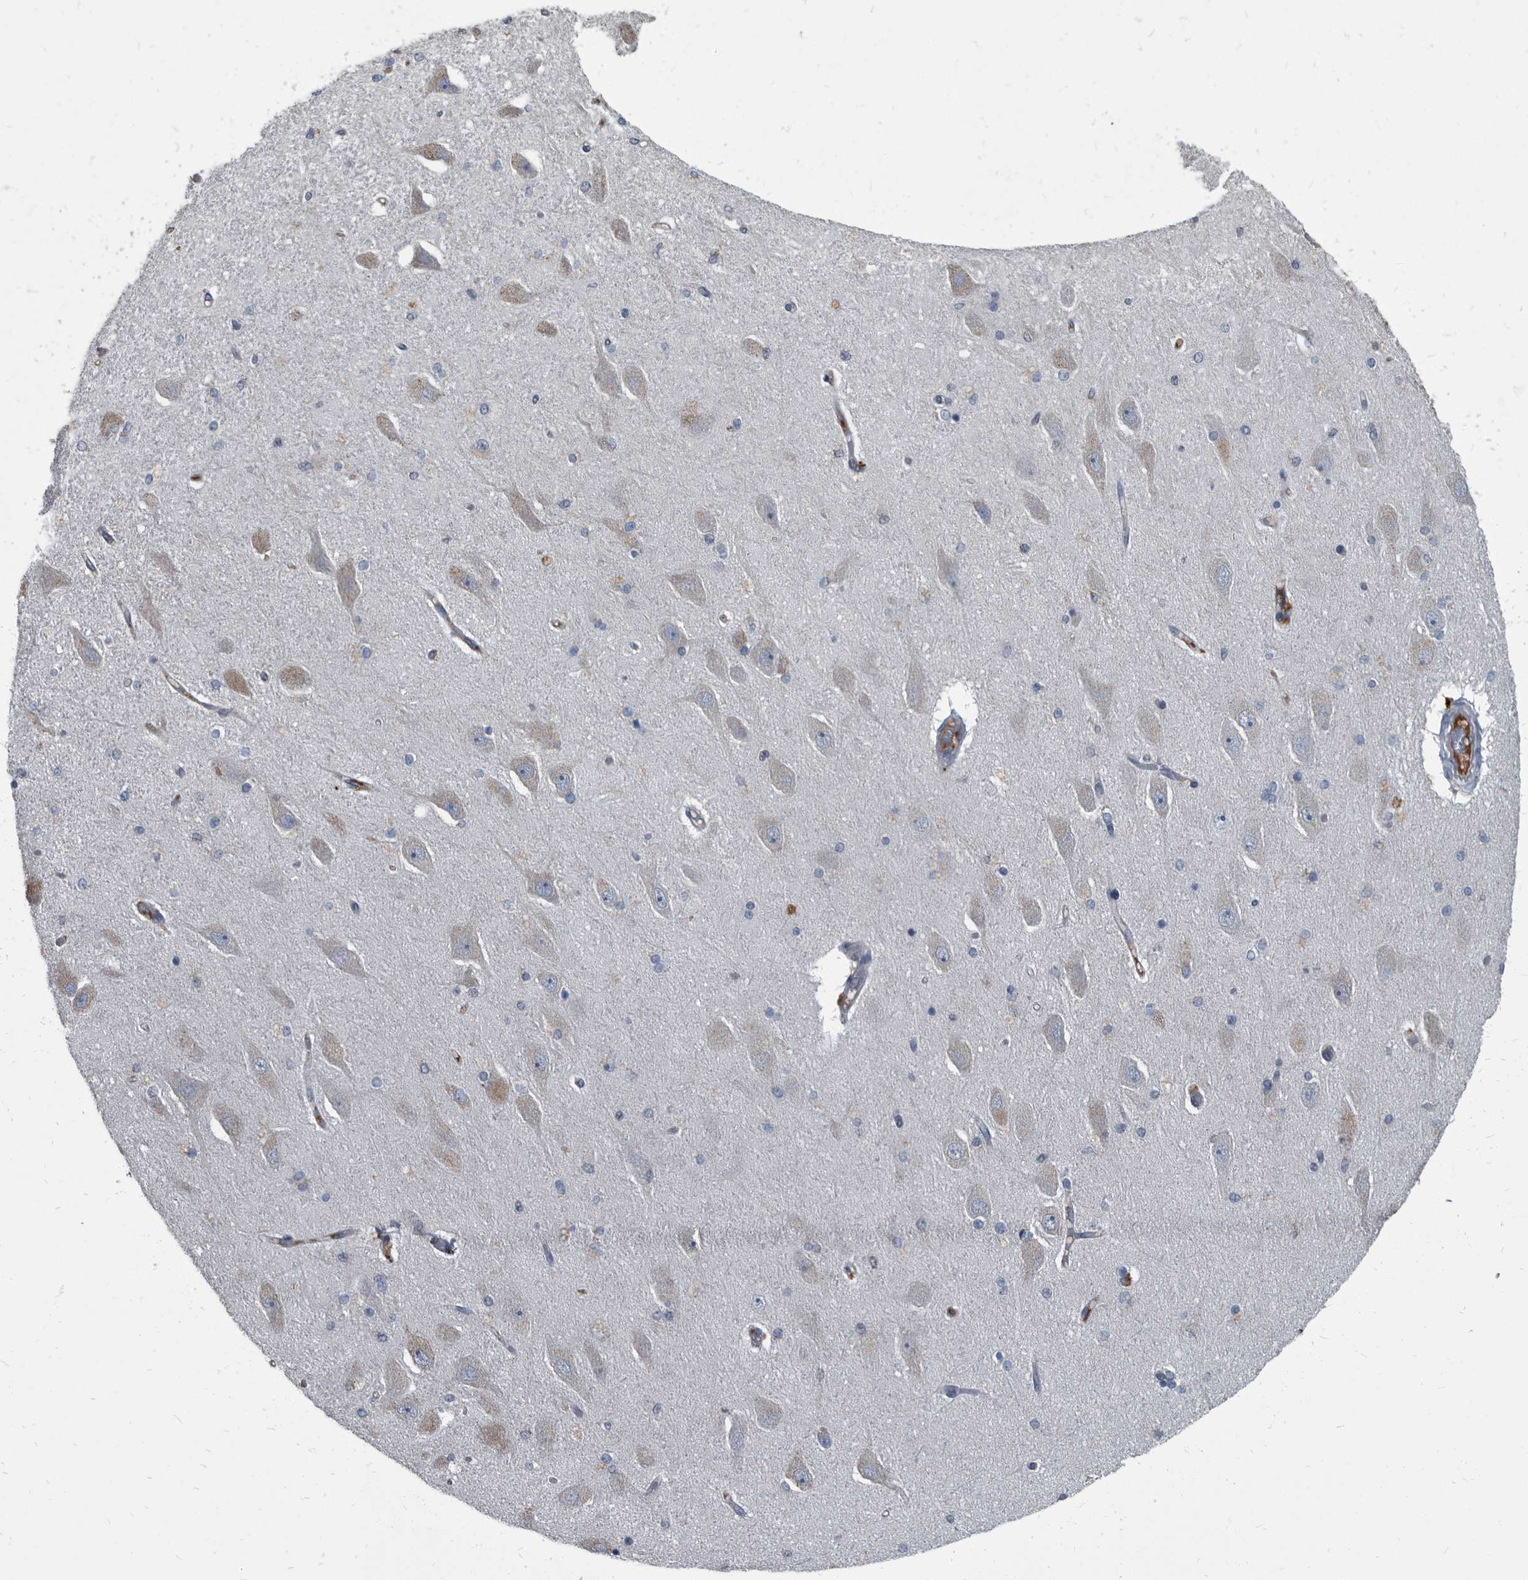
{"staining": {"intensity": "negative", "quantity": "none", "location": "none"}, "tissue": "hippocampus", "cell_type": "Glial cells", "image_type": "normal", "snomed": [{"axis": "morphology", "description": "Normal tissue, NOS"}, {"axis": "topography", "description": "Hippocampus"}], "caption": "A high-resolution photomicrograph shows immunohistochemistry staining of unremarkable hippocampus, which reveals no significant expression in glial cells.", "gene": "CDV3", "patient": {"sex": "female", "age": 54}}